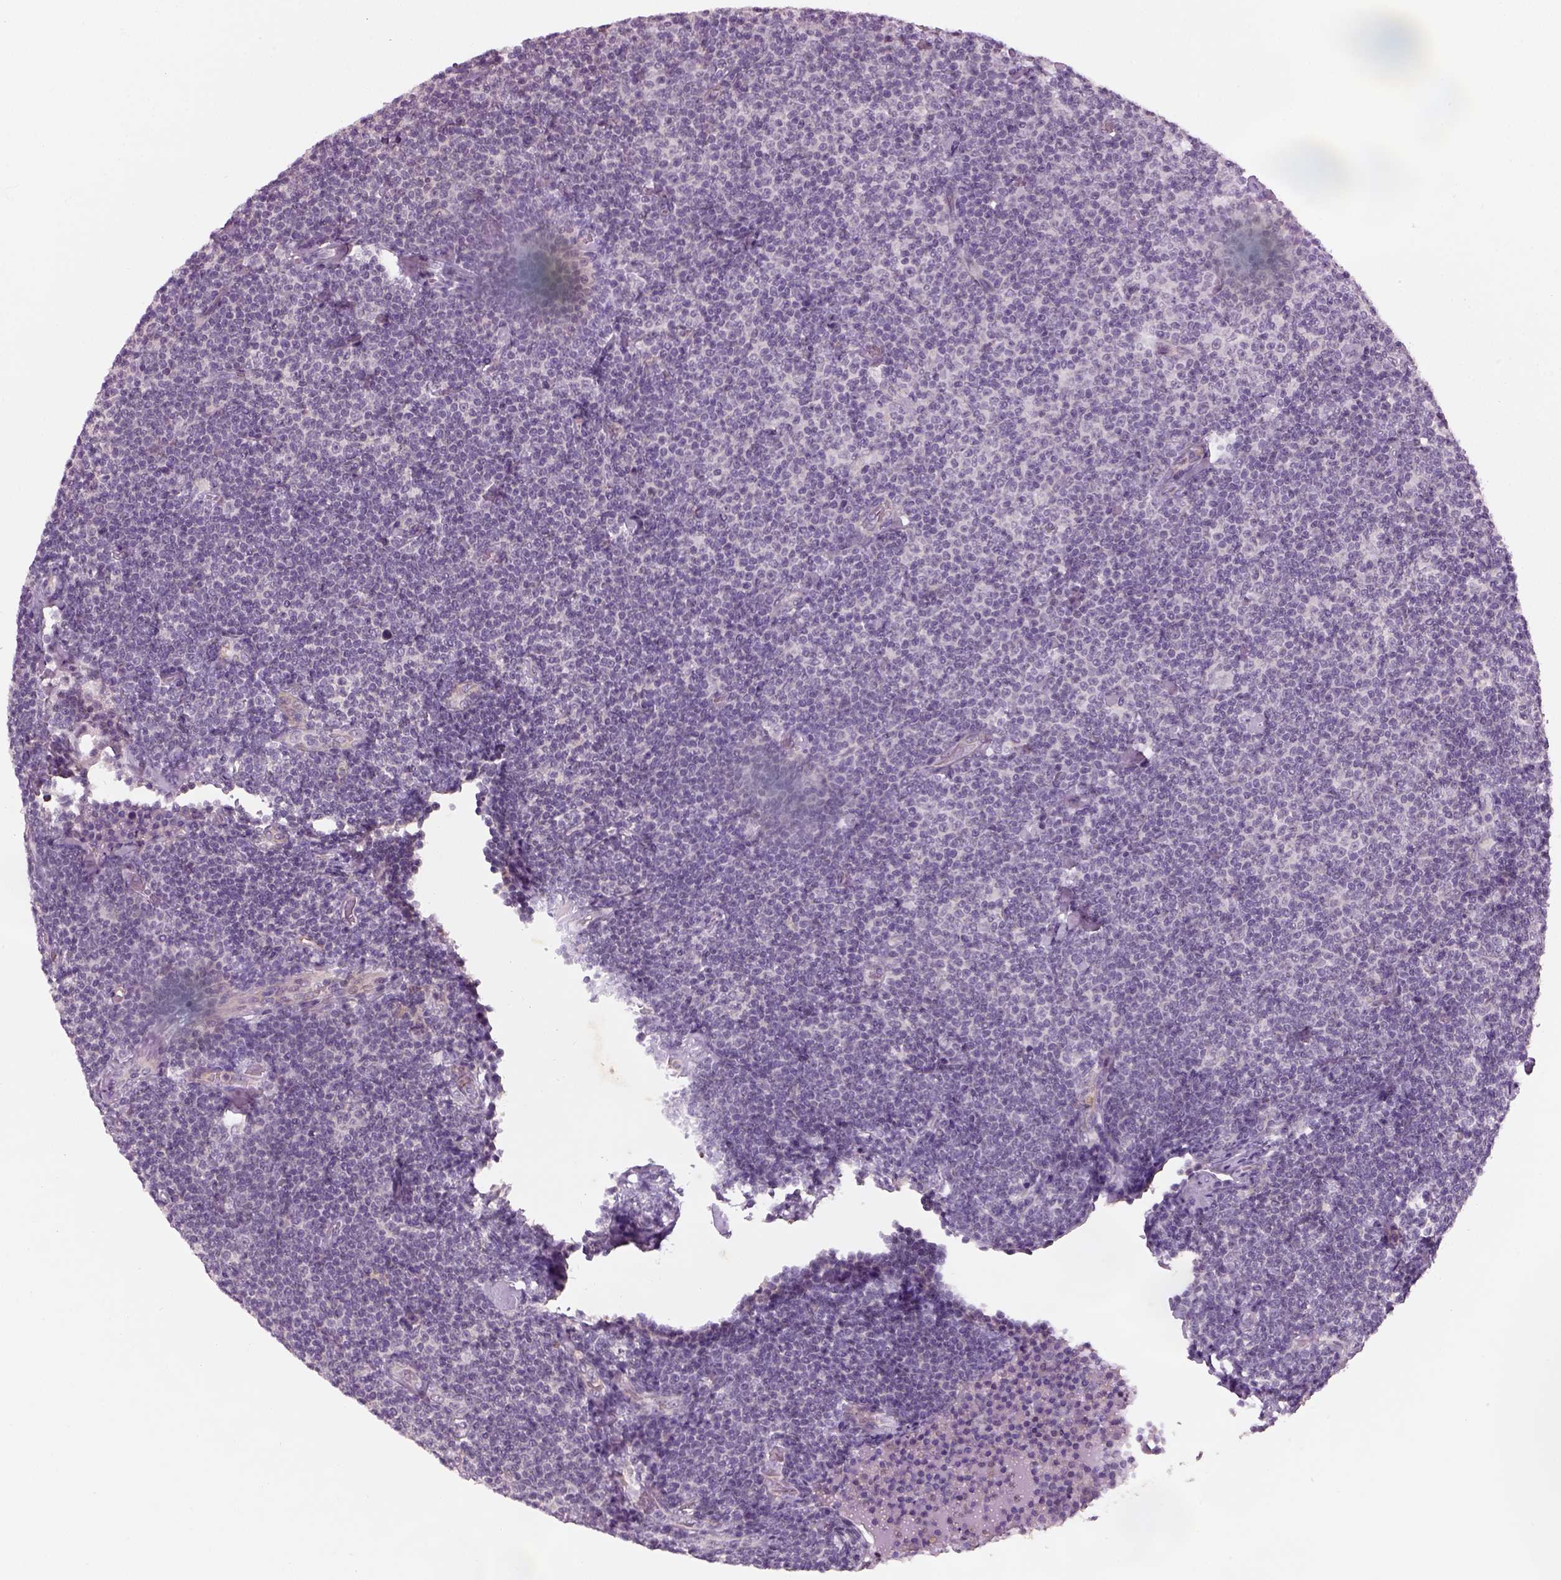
{"staining": {"intensity": "negative", "quantity": "none", "location": "none"}, "tissue": "lymphoma", "cell_type": "Tumor cells", "image_type": "cancer", "snomed": [{"axis": "morphology", "description": "Malignant lymphoma, non-Hodgkin's type, Low grade"}, {"axis": "topography", "description": "Lymph node"}], "caption": "Tumor cells are negative for brown protein staining in malignant lymphoma, non-Hodgkin's type (low-grade).", "gene": "GDNF", "patient": {"sex": "male", "age": 81}}